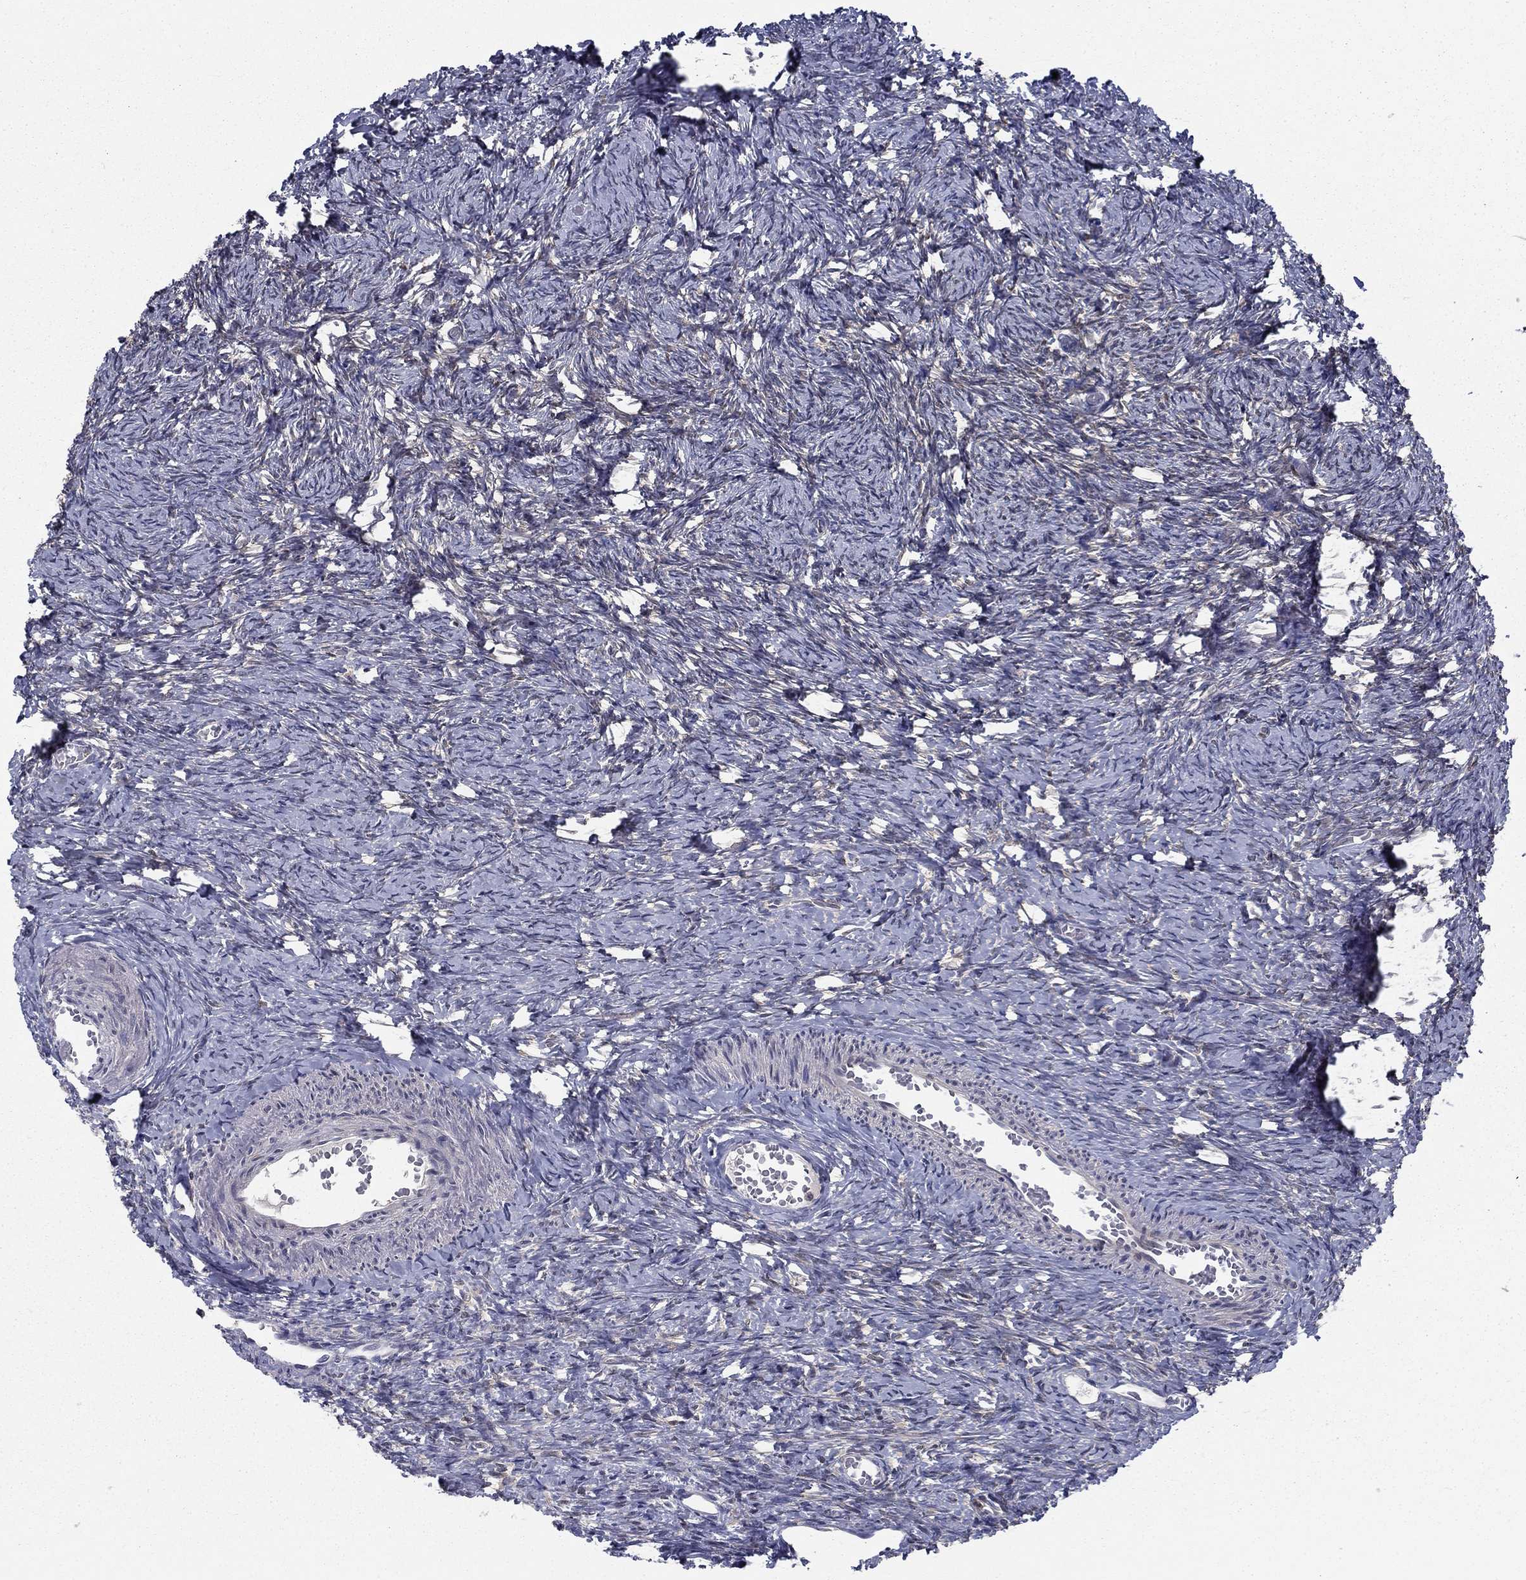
{"staining": {"intensity": "negative", "quantity": "none", "location": "none"}, "tissue": "ovary", "cell_type": "Ovarian stroma cells", "image_type": "normal", "snomed": [{"axis": "morphology", "description": "Normal tissue, NOS"}, {"axis": "topography", "description": "Ovary"}], "caption": "This is a histopathology image of immunohistochemistry (IHC) staining of benign ovary, which shows no positivity in ovarian stroma cells.", "gene": "NIT2", "patient": {"sex": "female", "age": 39}}